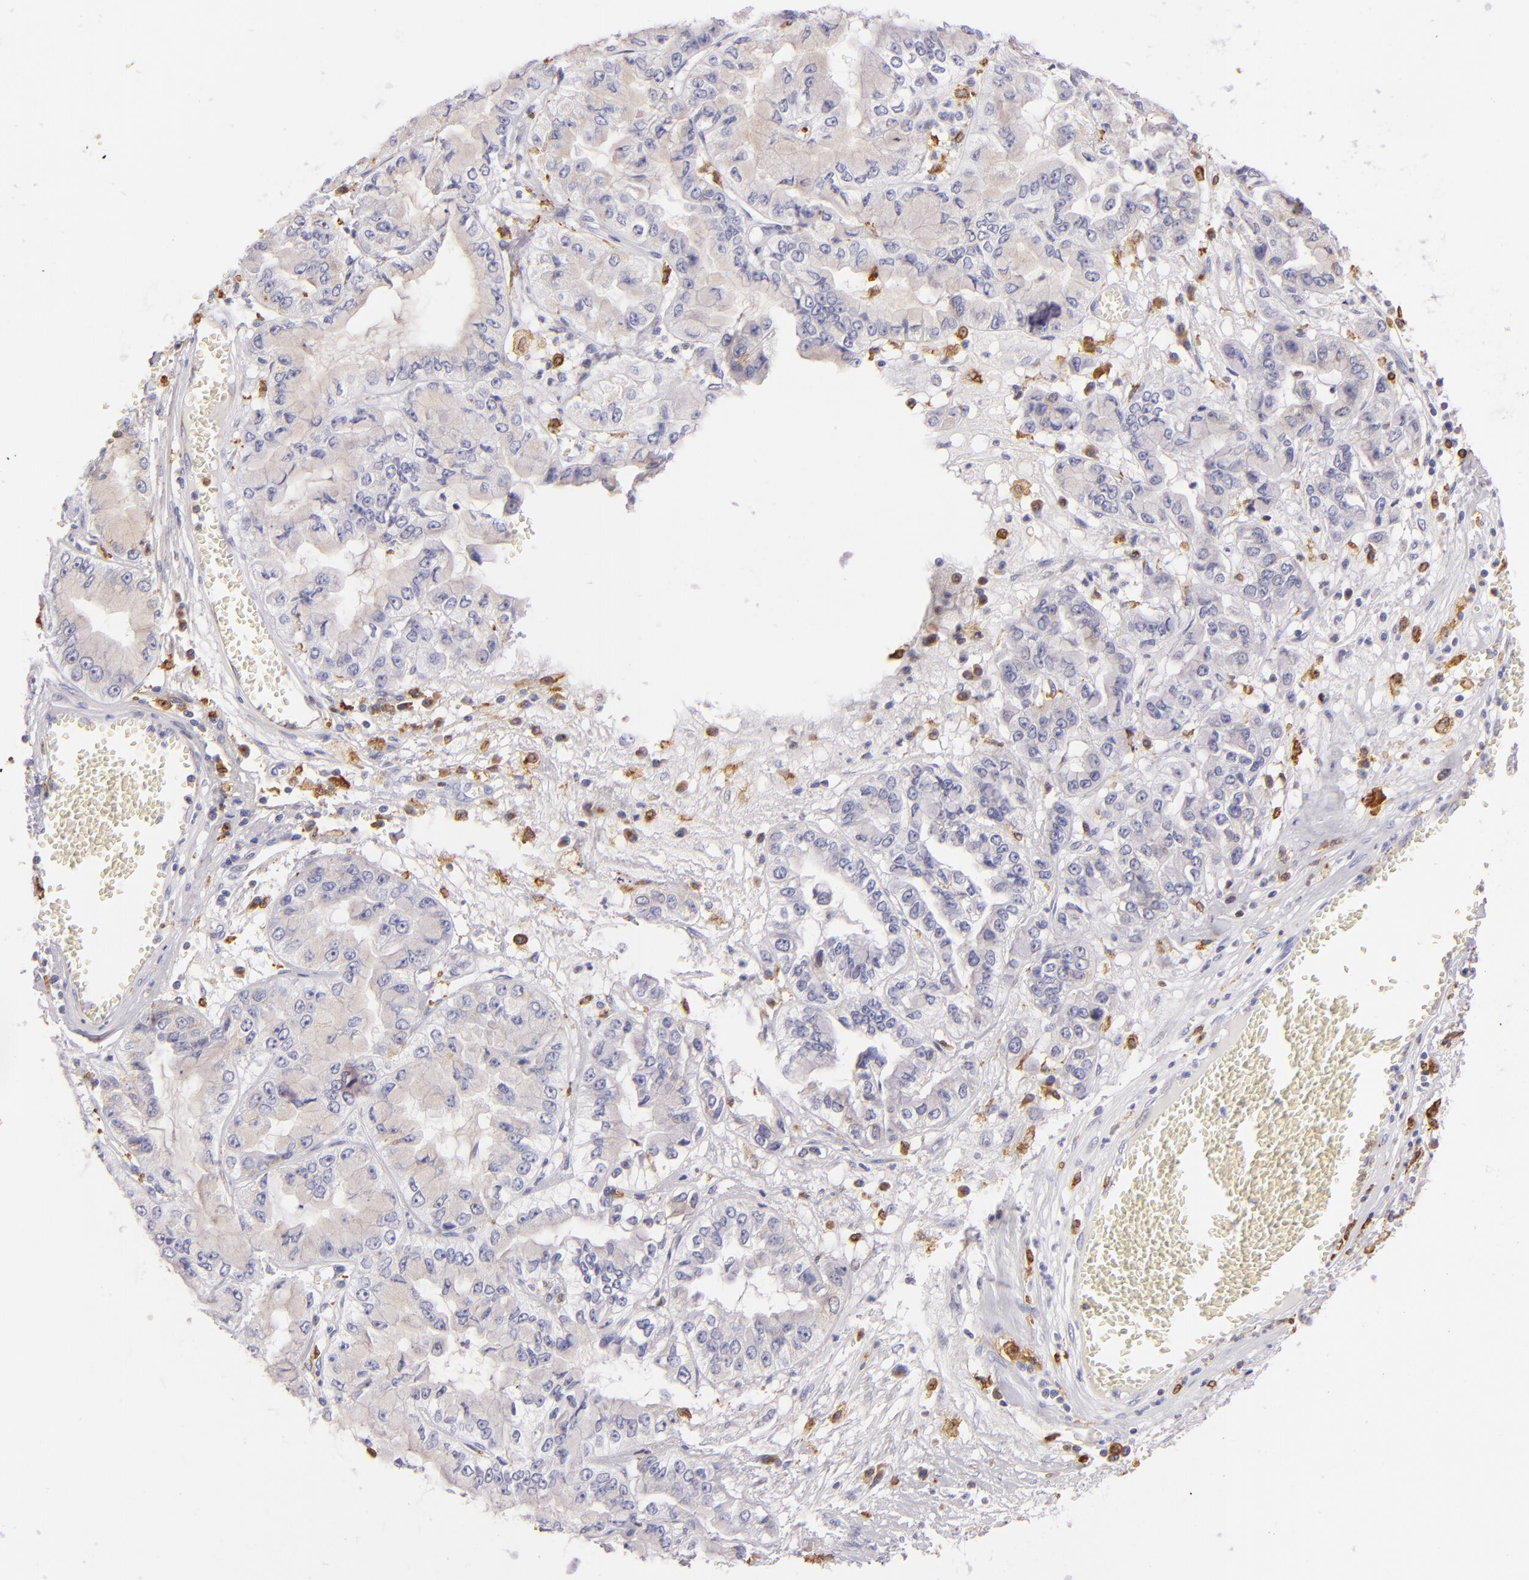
{"staining": {"intensity": "weak", "quantity": "25%-75%", "location": "cytoplasmic/membranous"}, "tissue": "liver cancer", "cell_type": "Tumor cells", "image_type": "cancer", "snomed": [{"axis": "morphology", "description": "Cholangiocarcinoma"}, {"axis": "topography", "description": "Liver"}], "caption": "Approximately 25%-75% of tumor cells in human liver cholangiocarcinoma display weak cytoplasmic/membranous protein positivity as visualized by brown immunohistochemical staining.", "gene": "CD74", "patient": {"sex": "female", "age": 79}}